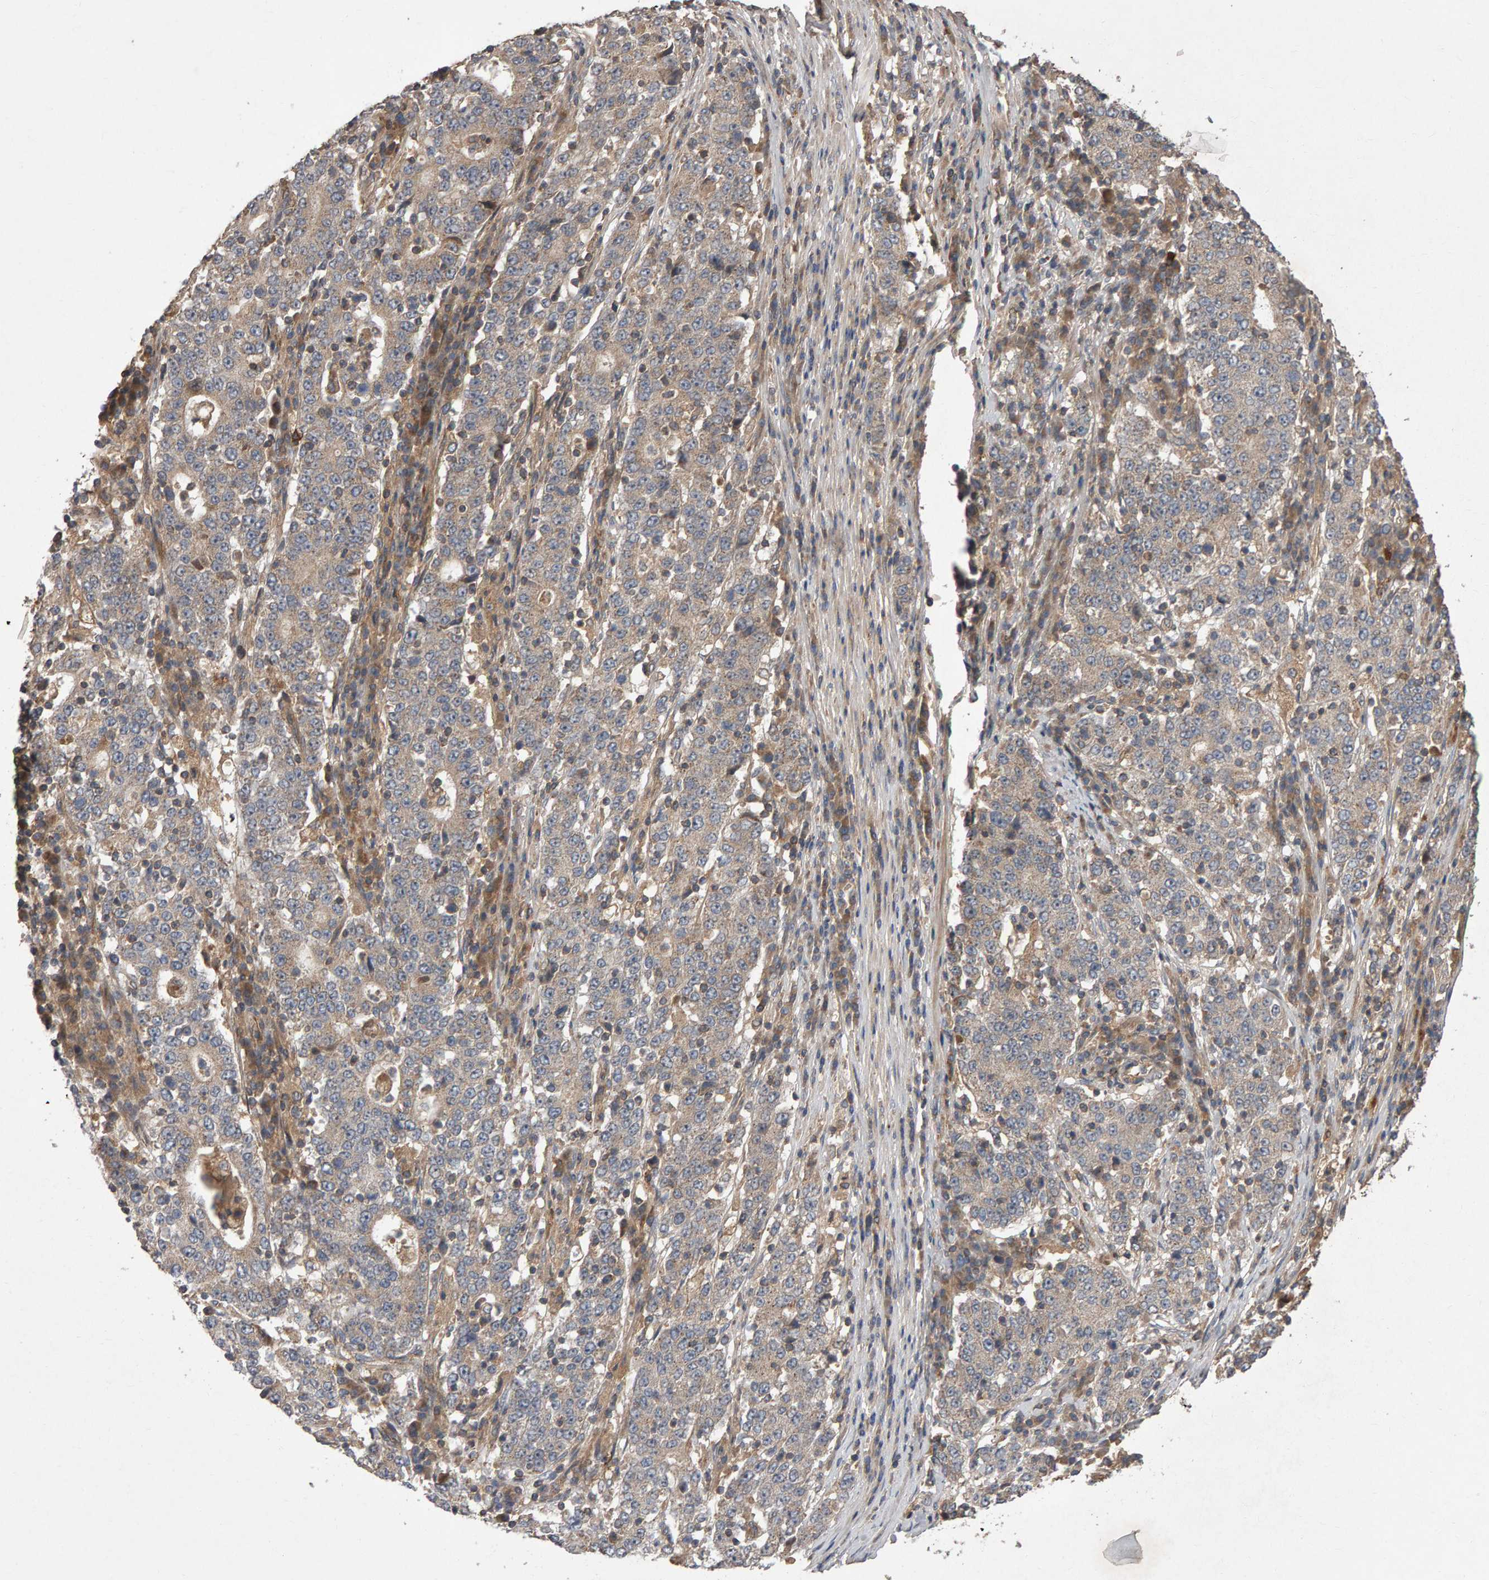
{"staining": {"intensity": "negative", "quantity": "none", "location": "none"}, "tissue": "stomach cancer", "cell_type": "Tumor cells", "image_type": "cancer", "snomed": [{"axis": "morphology", "description": "Adenocarcinoma, NOS"}, {"axis": "topography", "description": "Stomach"}], "caption": "The IHC histopathology image has no significant positivity in tumor cells of stomach cancer tissue. The staining is performed using DAB brown chromogen with nuclei counter-stained in using hematoxylin.", "gene": "PGS1", "patient": {"sex": "male", "age": 59}}